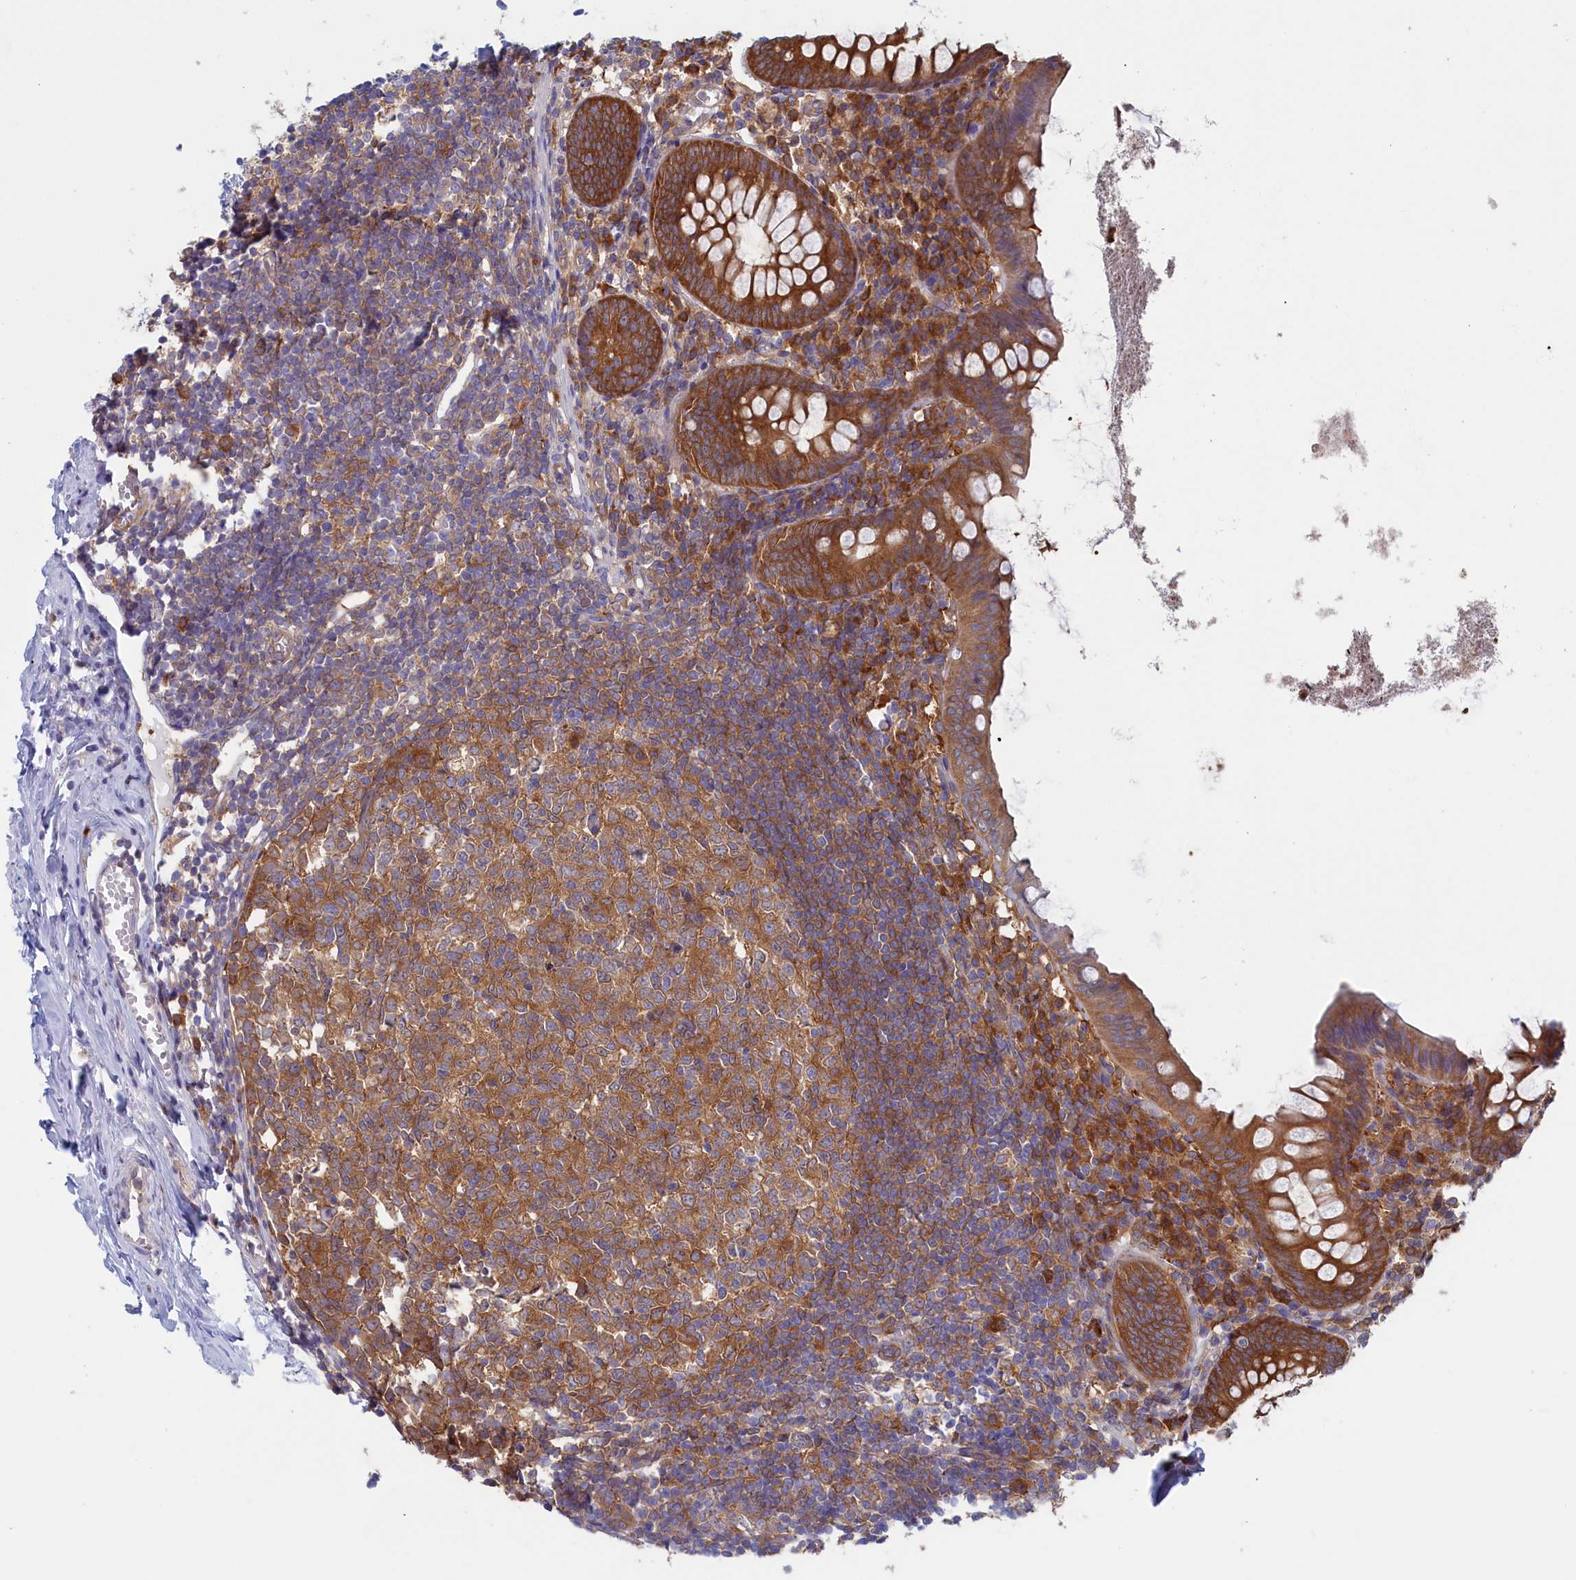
{"staining": {"intensity": "moderate", "quantity": ">75%", "location": "cytoplasmic/membranous"}, "tissue": "appendix", "cell_type": "Glandular cells", "image_type": "normal", "snomed": [{"axis": "morphology", "description": "Normal tissue, NOS"}, {"axis": "topography", "description": "Appendix"}], "caption": "Immunohistochemical staining of normal human appendix exhibits moderate cytoplasmic/membranous protein positivity in about >75% of glandular cells.", "gene": "SYNDIG1L", "patient": {"sex": "female", "age": 51}}